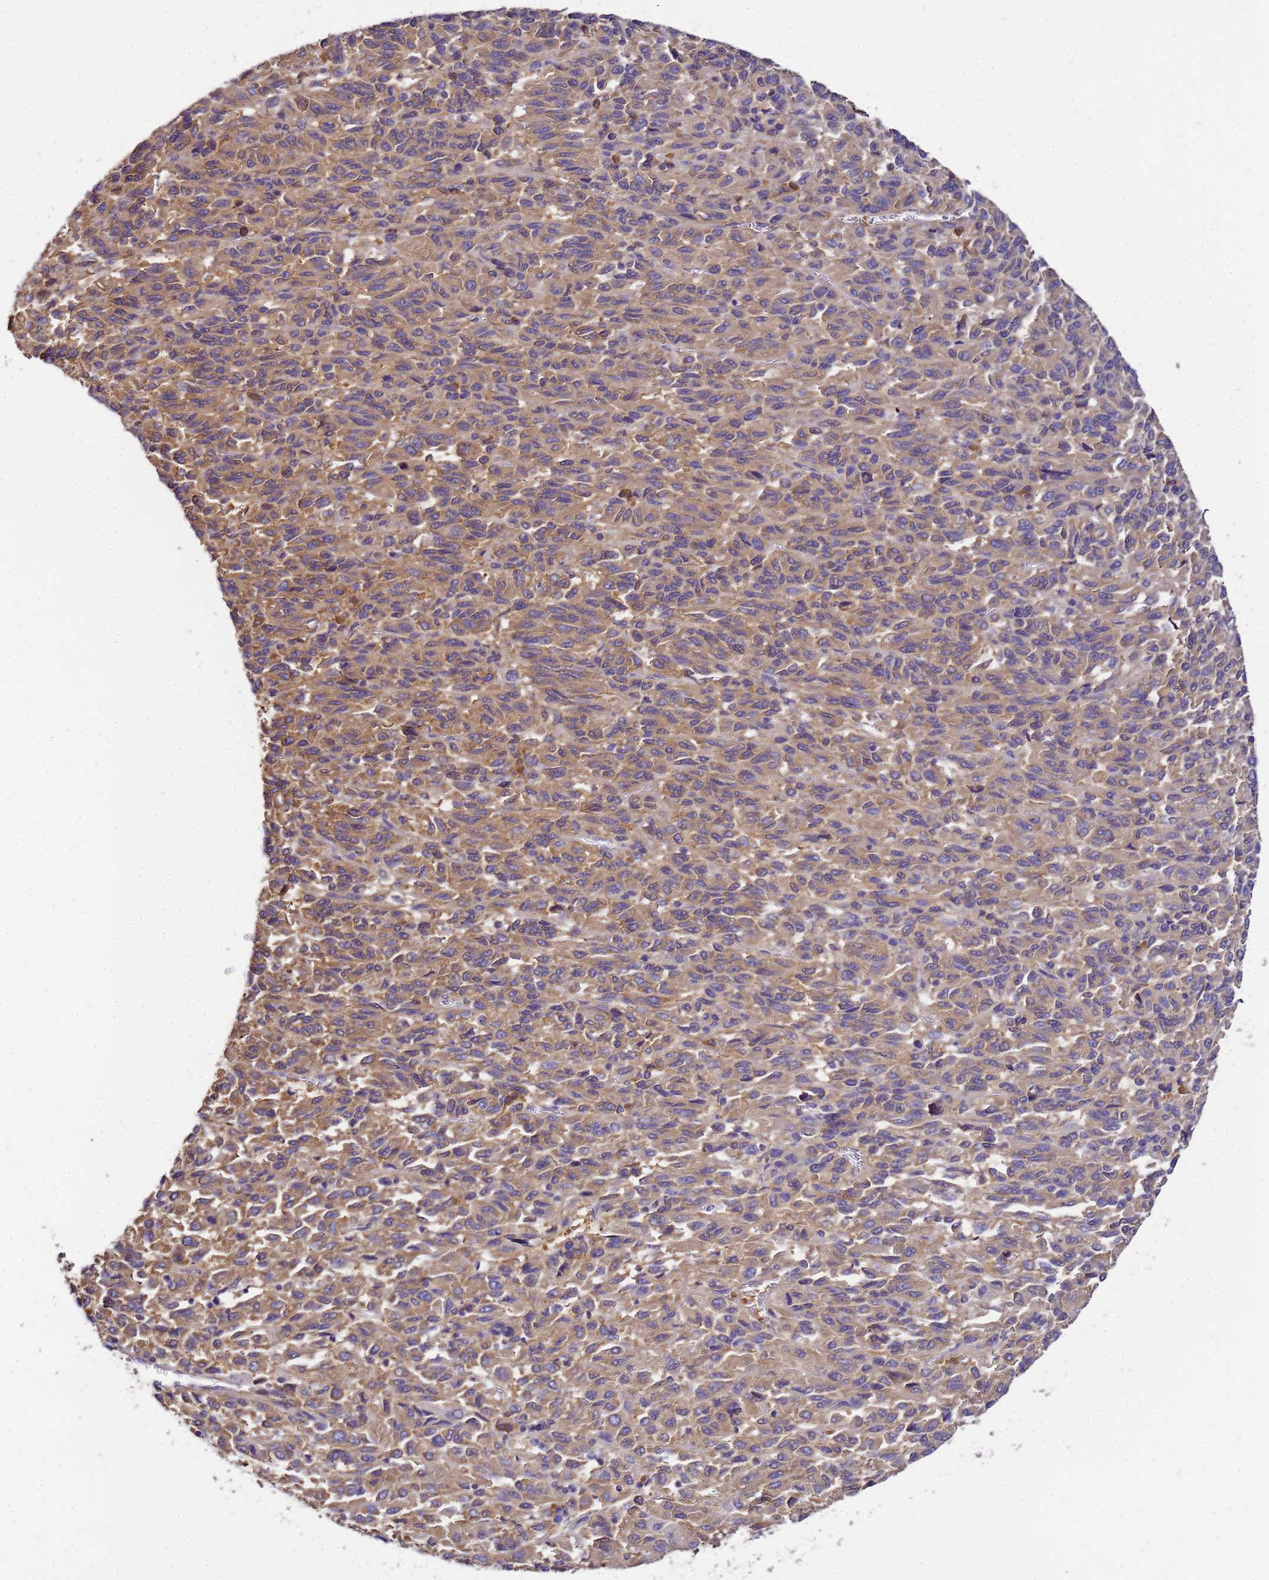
{"staining": {"intensity": "weak", "quantity": "25%-75%", "location": "cytoplasmic/membranous"}, "tissue": "melanoma", "cell_type": "Tumor cells", "image_type": "cancer", "snomed": [{"axis": "morphology", "description": "Malignant melanoma, Metastatic site"}, {"axis": "topography", "description": "Lung"}], "caption": "A low amount of weak cytoplasmic/membranous expression is appreciated in approximately 25%-75% of tumor cells in malignant melanoma (metastatic site) tissue.", "gene": "NARS1", "patient": {"sex": "male", "age": 64}}